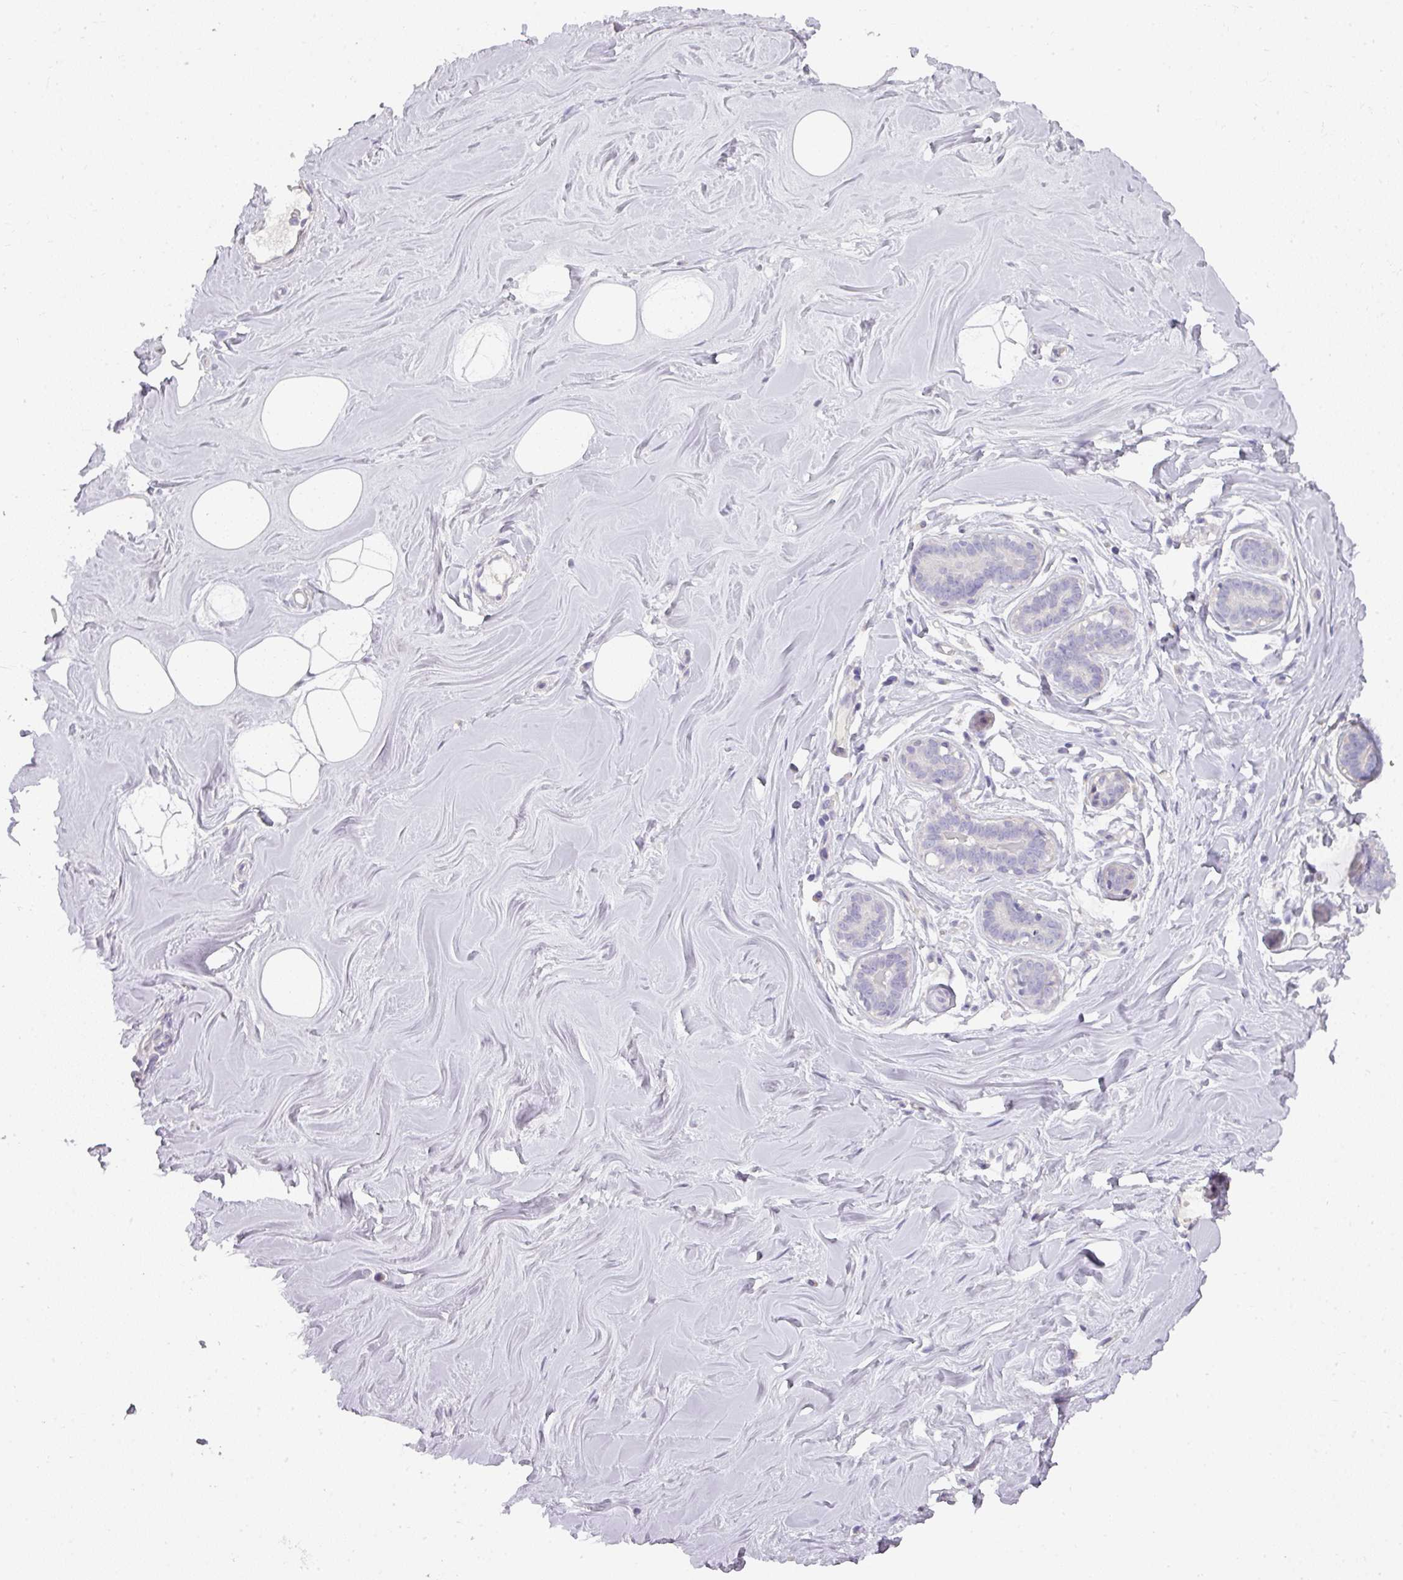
{"staining": {"intensity": "negative", "quantity": "none", "location": "none"}, "tissue": "breast", "cell_type": "Adipocytes", "image_type": "normal", "snomed": [{"axis": "morphology", "description": "Normal tissue, NOS"}, {"axis": "topography", "description": "Breast"}], "caption": "The micrograph reveals no significant expression in adipocytes of breast. (DAB (3,3'-diaminobenzidine) immunohistochemistry (IHC) with hematoxylin counter stain).", "gene": "HHEX", "patient": {"sex": "female", "age": 25}}